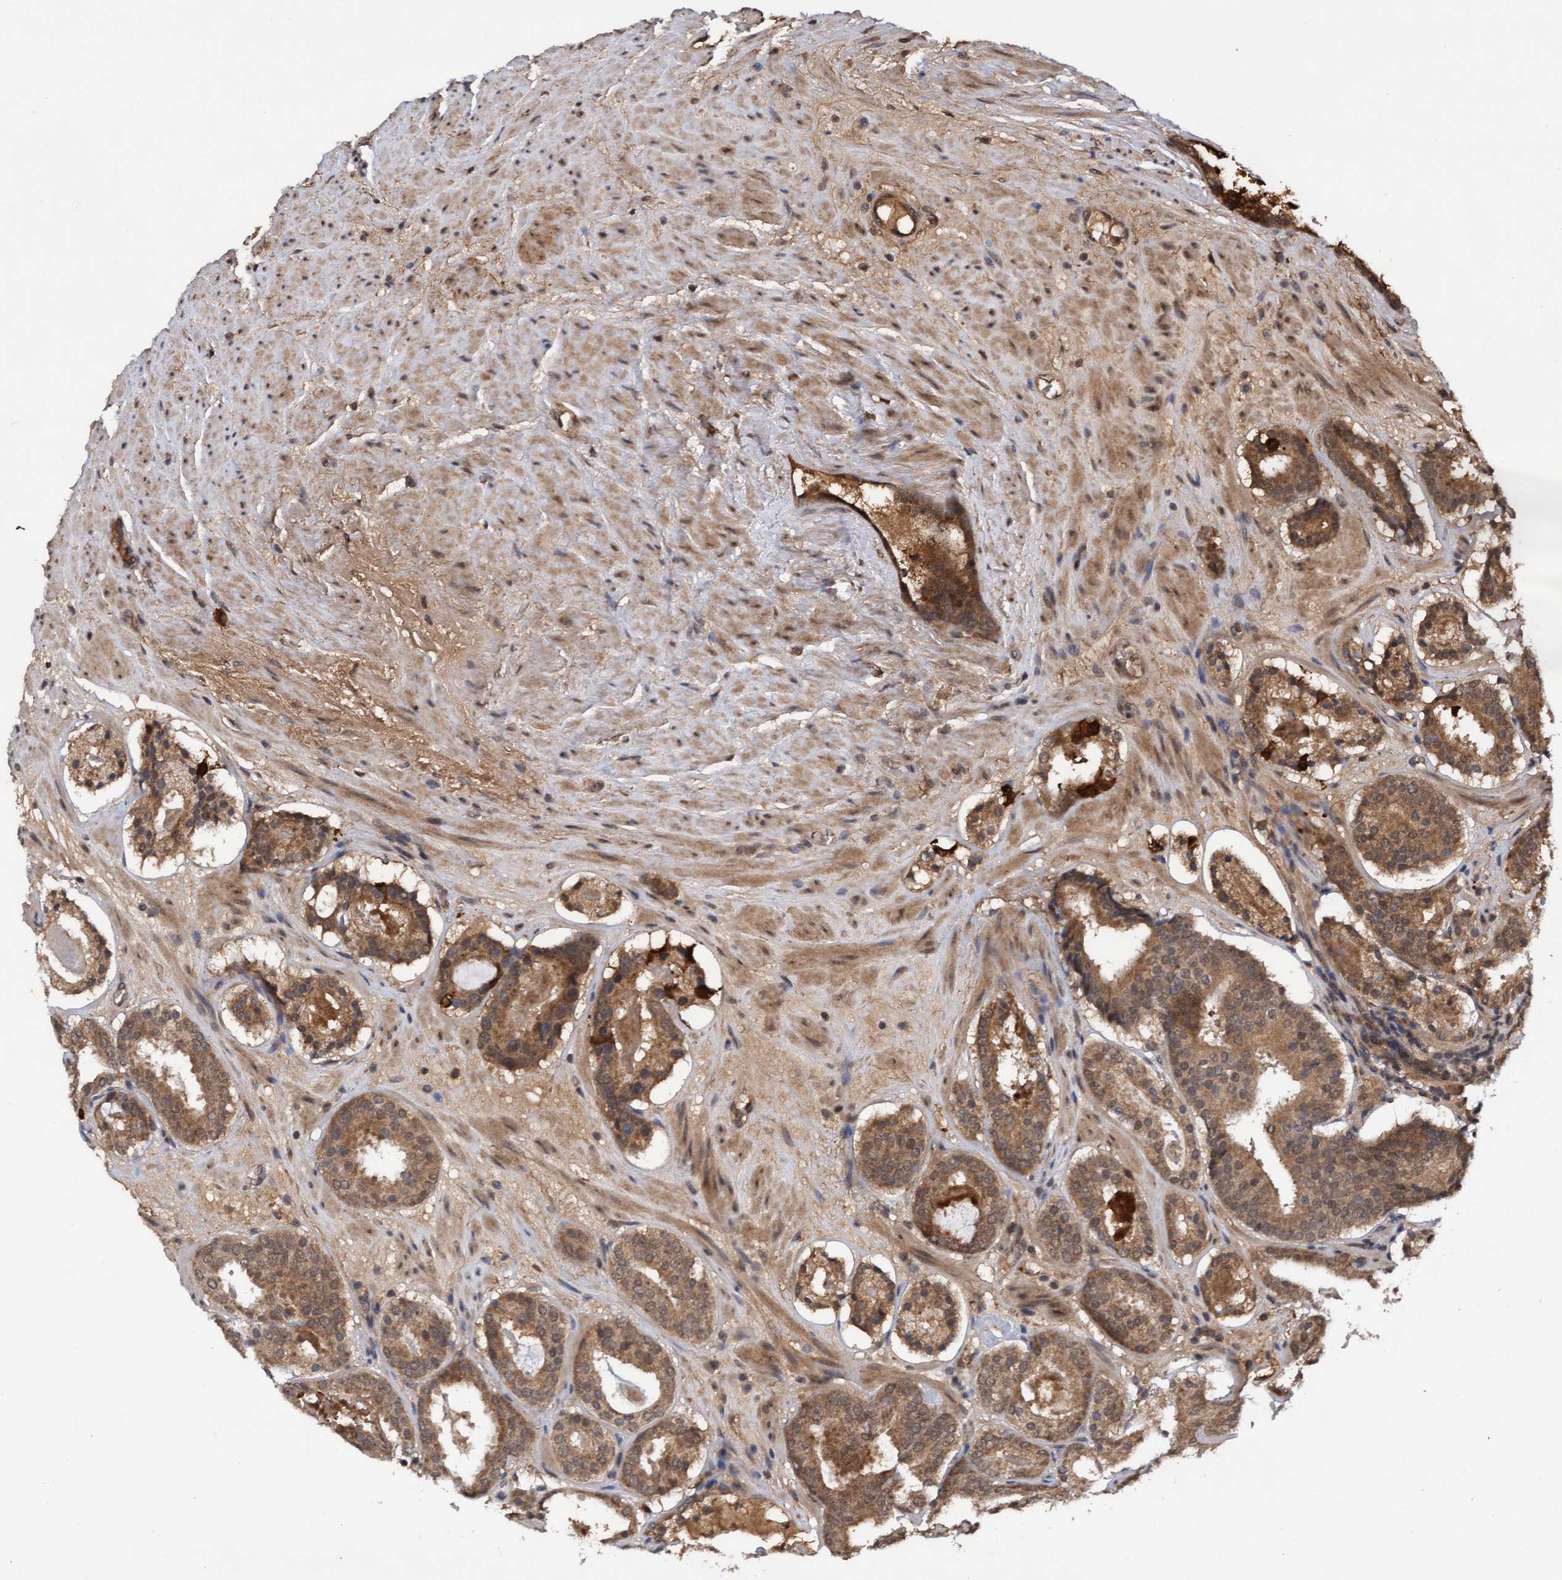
{"staining": {"intensity": "moderate", "quantity": ">75%", "location": "cytoplasmic/membranous,nuclear"}, "tissue": "prostate cancer", "cell_type": "Tumor cells", "image_type": "cancer", "snomed": [{"axis": "morphology", "description": "Adenocarcinoma, Low grade"}, {"axis": "topography", "description": "Prostate"}], "caption": "The histopathology image demonstrates staining of adenocarcinoma (low-grade) (prostate), revealing moderate cytoplasmic/membranous and nuclear protein positivity (brown color) within tumor cells. (Brightfield microscopy of DAB IHC at high magnification).", "gene": "WASF1", "patient": {"sex": "male", "age": 69}}